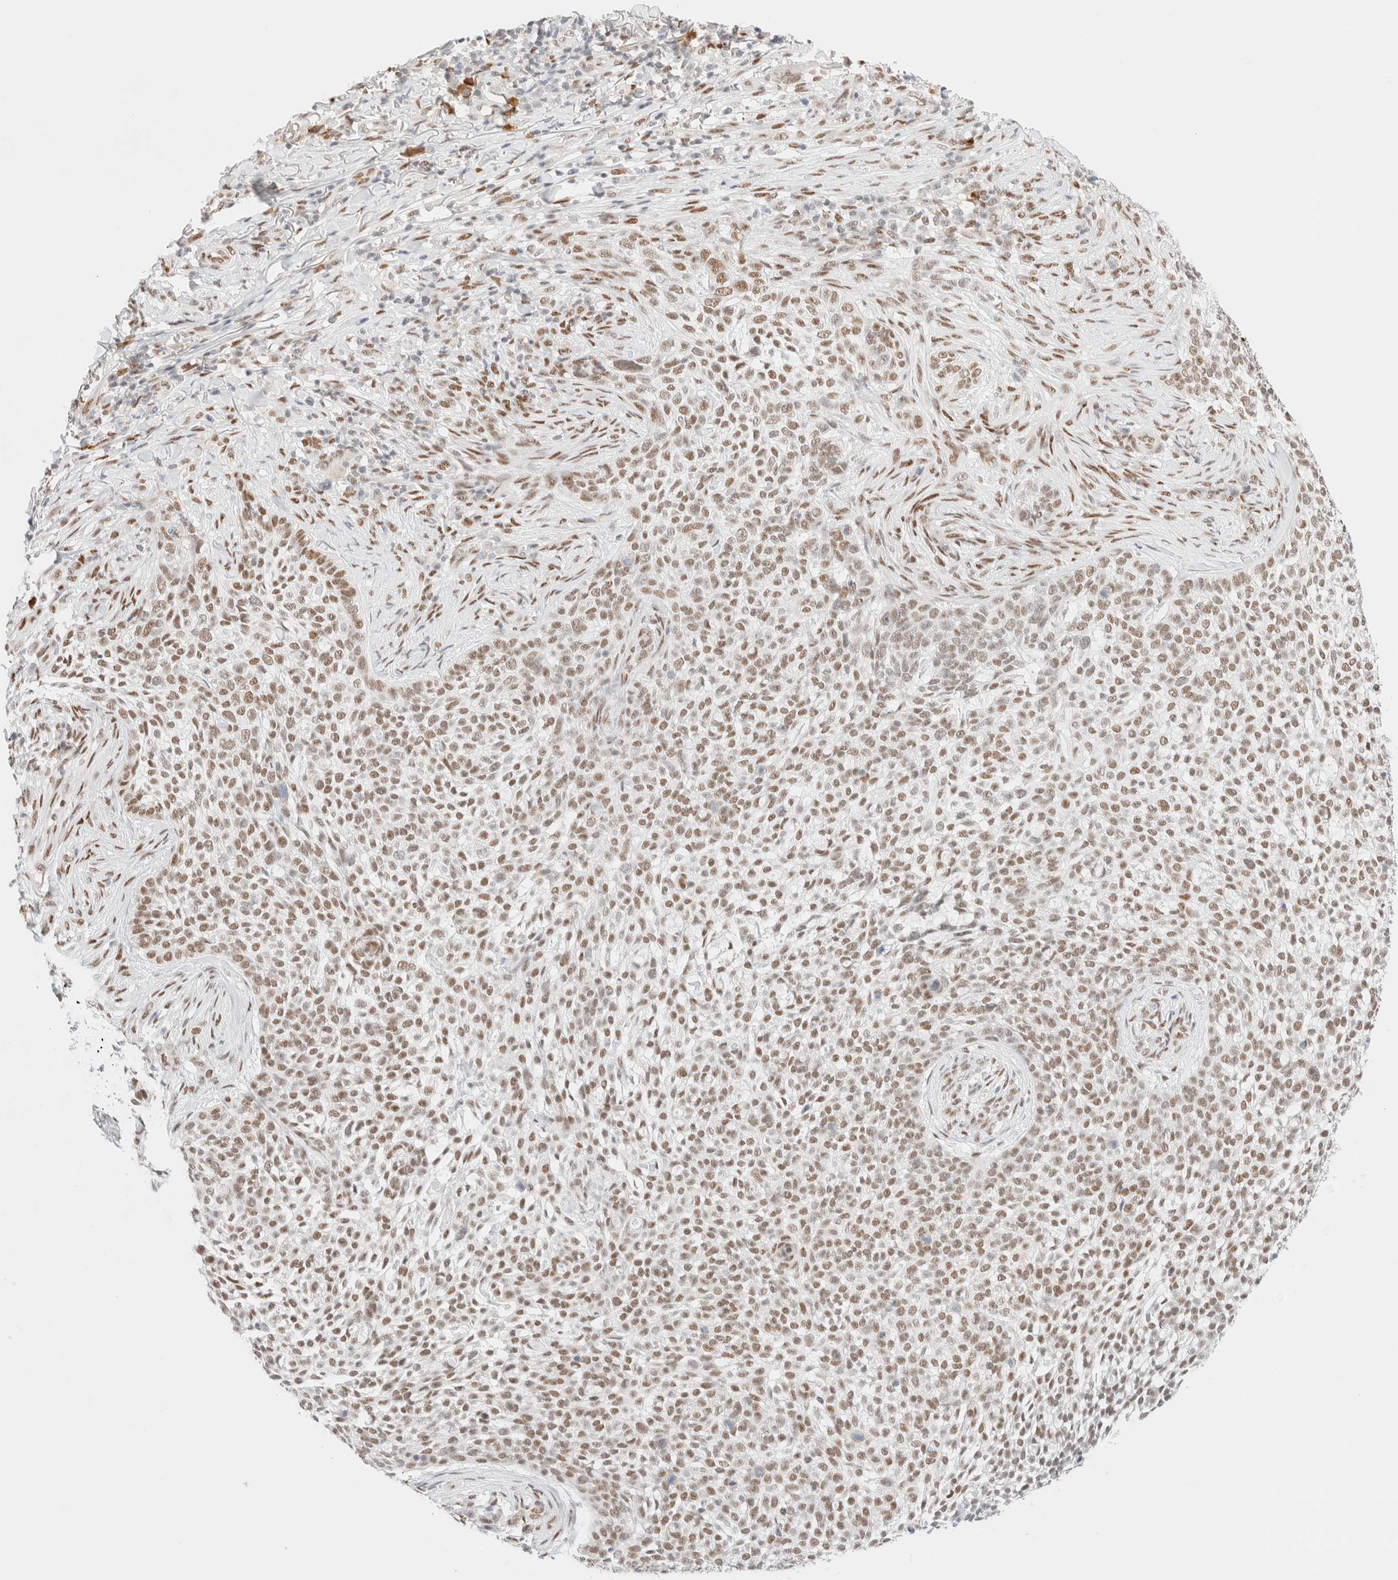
{"staining": {"intensity": "moderate", "quantity": ">75%", "location": "nuclear"}, "tissue": "skin cancer", "cell_type": "Tumor cells", "image_type": "cancer", "snomed": [{"axis": "morphology", "description": "Basal cell carcinoma"}, {"axis": "topography", "description": "Skin"}], "caption": "This photomicrograph exhibits basal cell carcinoma (skin) stained with immunohistochemistry (IHC) to label a protein in brown. The nuclear of tumor cells show moderate positivity for the protein. Nuclei are counter-stained blue.", "gene": "CIC", "patient": {"sex": "female", "age": 64}}